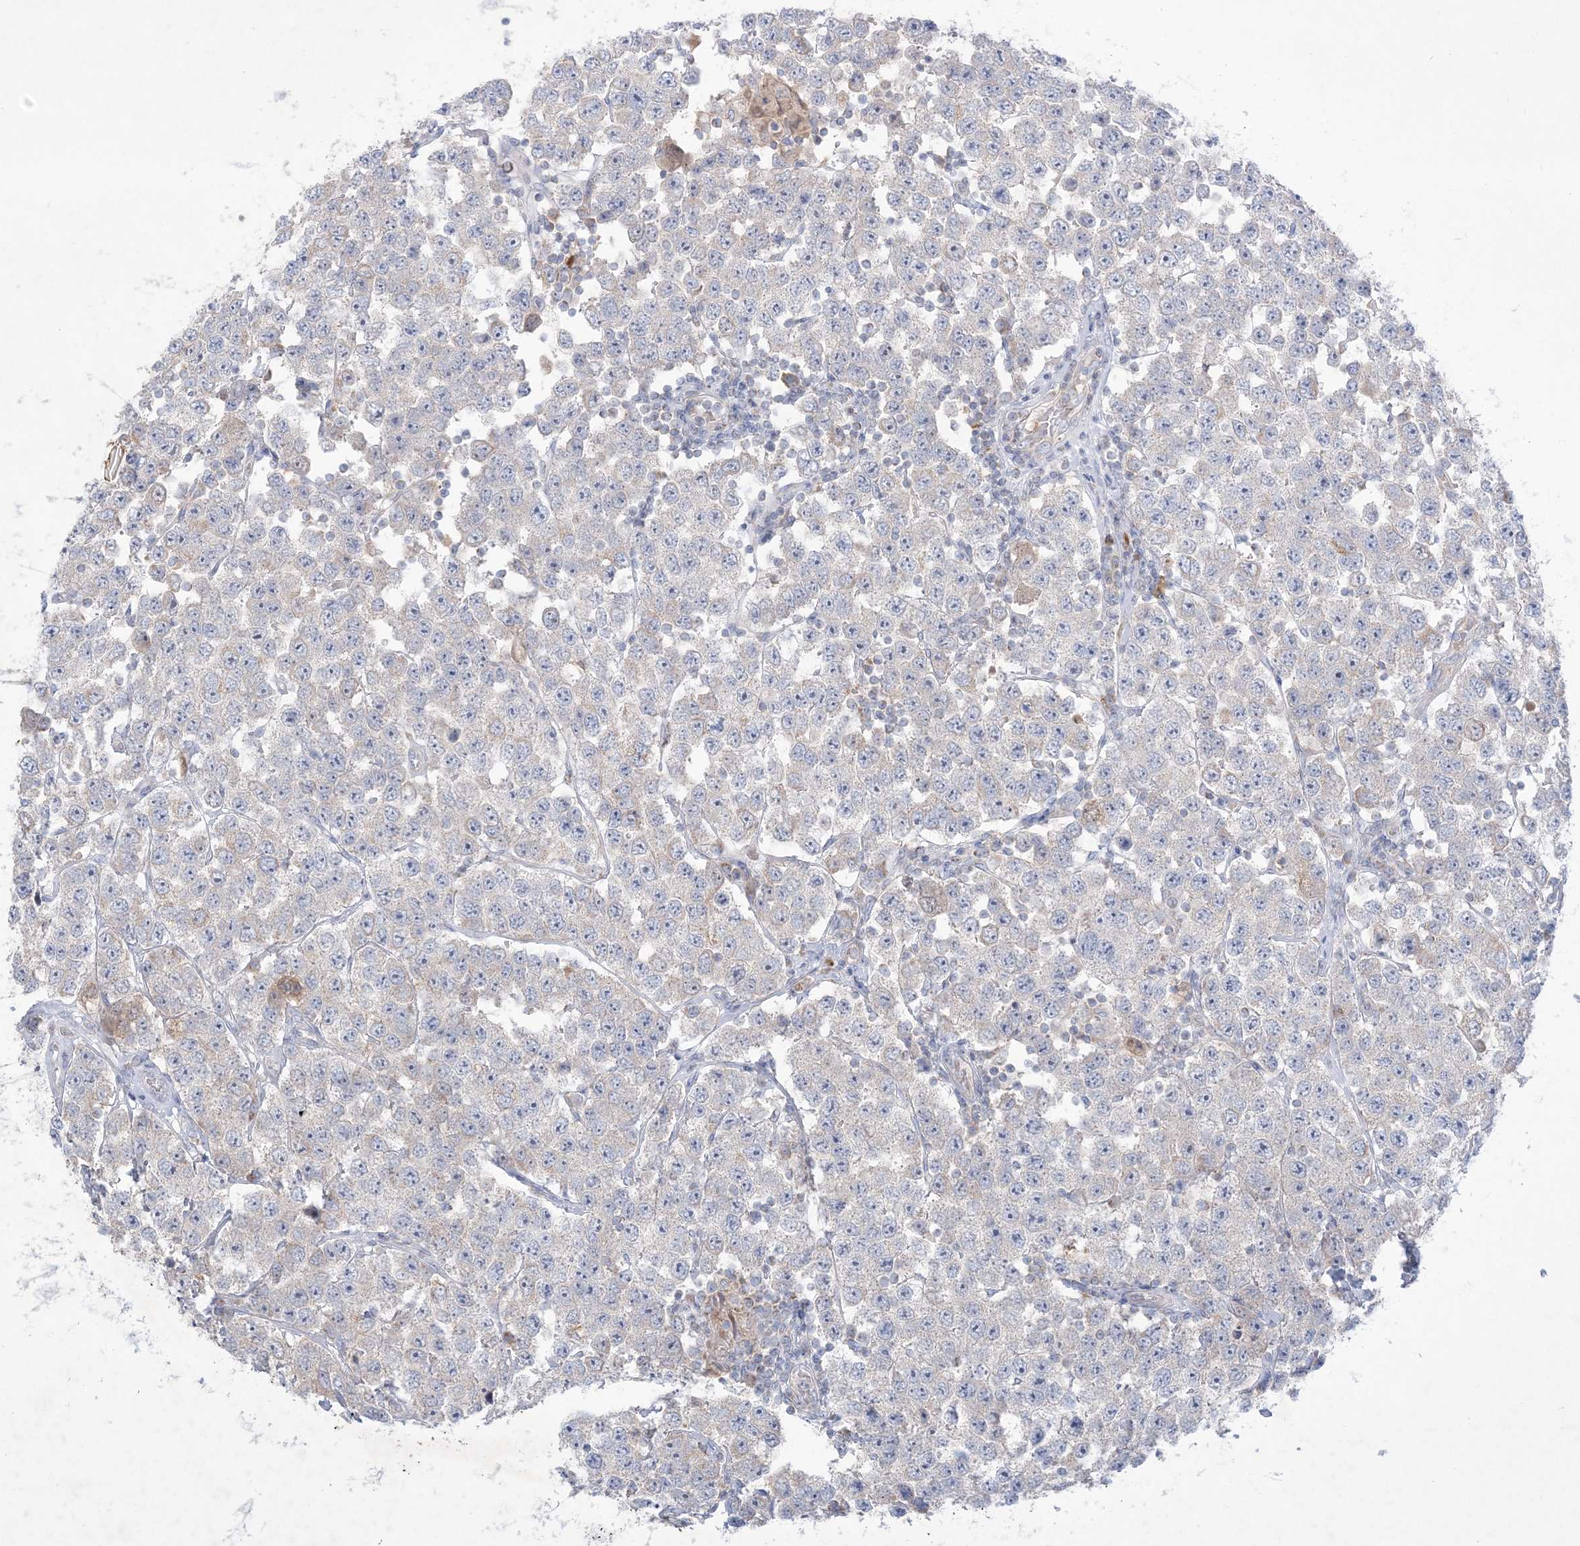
{"staining": {"intensity": "weak", "quantity": "25%-75%", "location": "cytoplasmic/membranous"}, "tissue": "testis cancer", "cell_type": "Tumor cells", "image_type": "cancer", "snomed": [{"axis": "morphology", "description": "Seminoma, NOS"}, {"axis": "topography", "description": "Testis"}], "caption": "There is low levels of weak cytoplasmic/membranous staining in tumor cells of testis cancer, as demonstrated by immunohistochemical staining (brown color).", "gene": "KCTD6", "patient": {"sex": "male", "age": 28}}